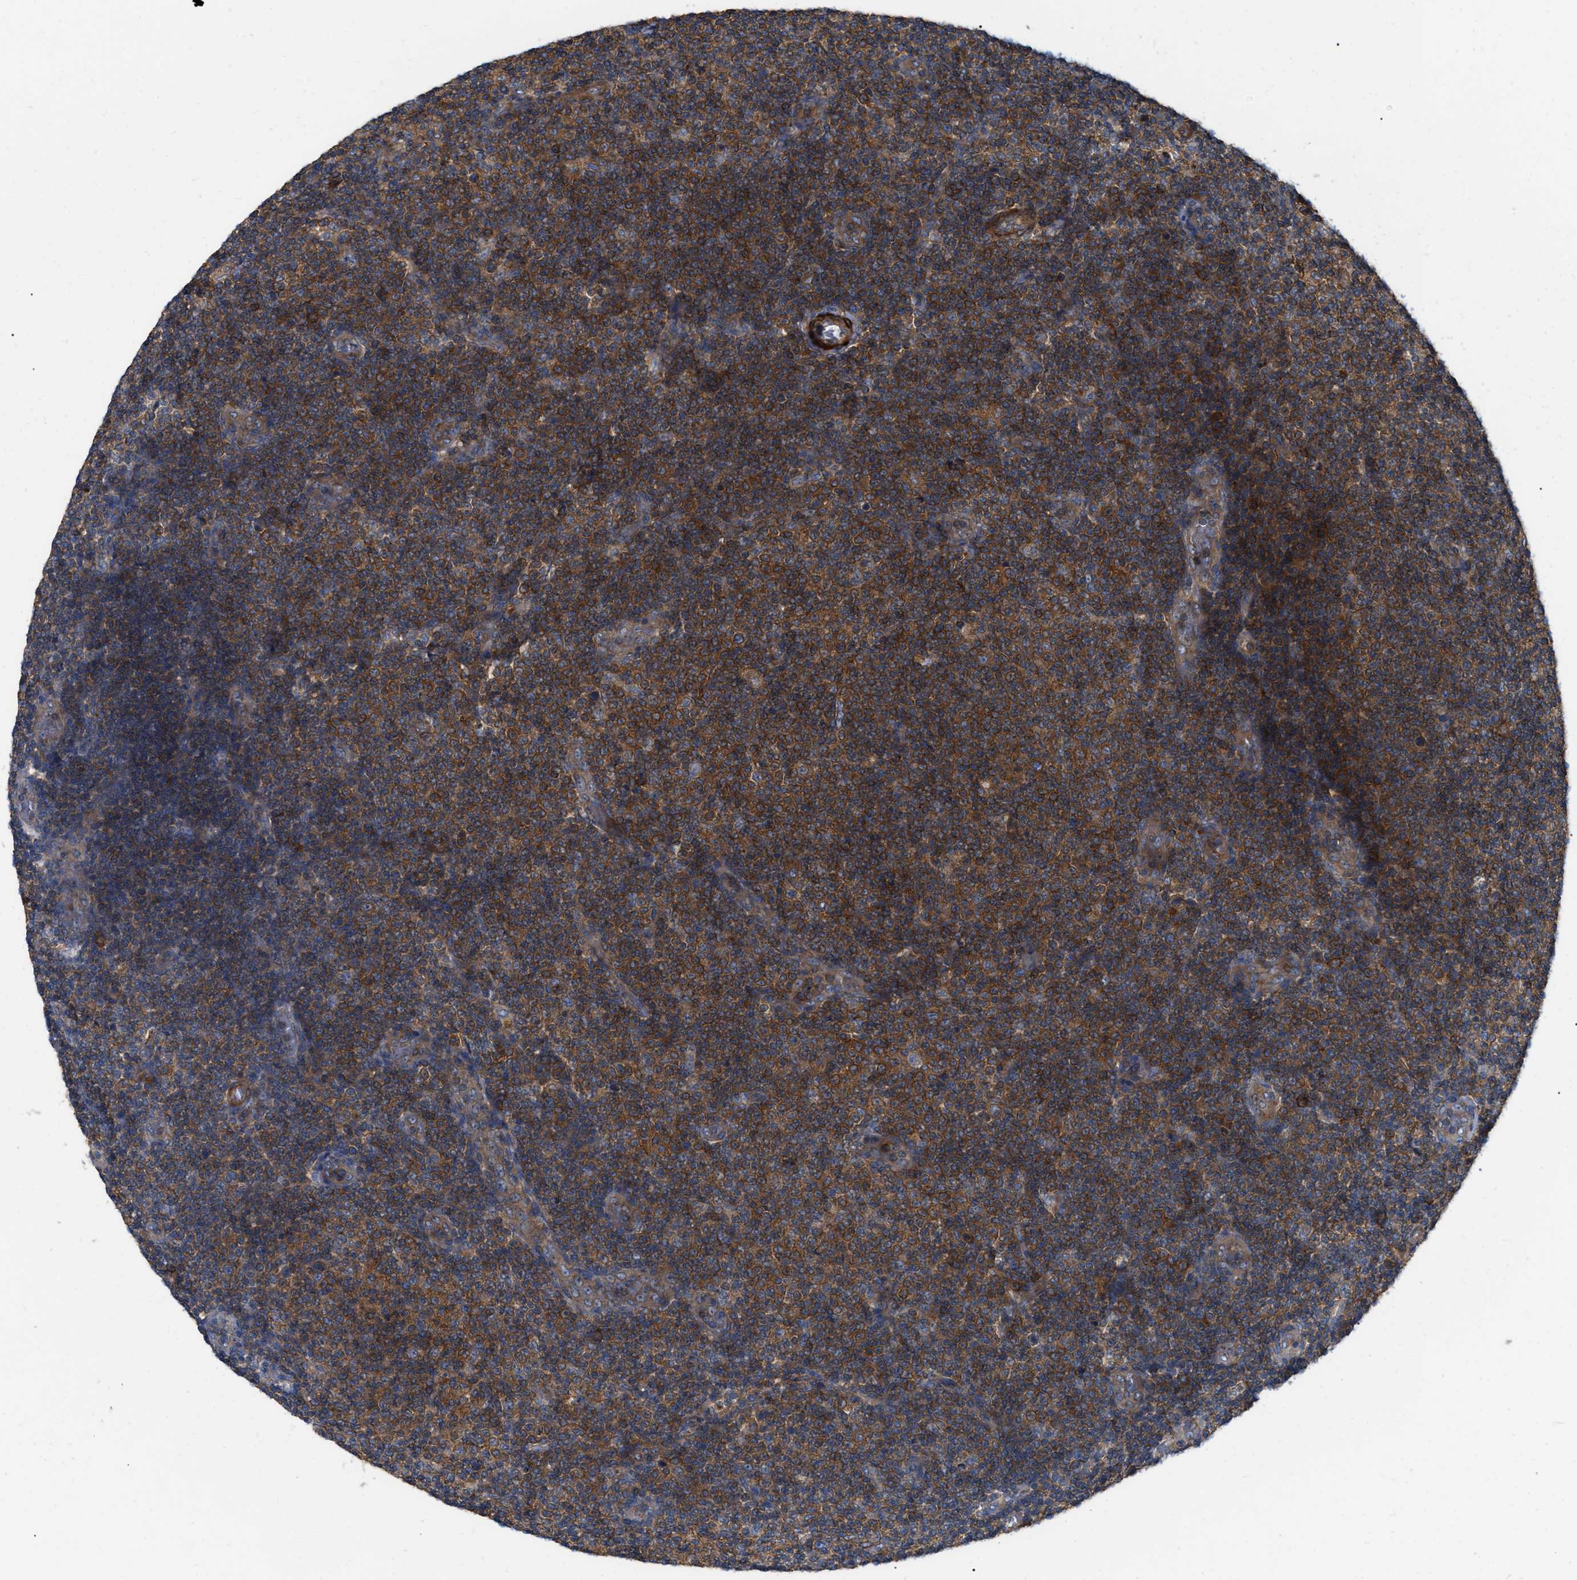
{"staining": {"intensity": "strong", "quantity": "25%-75%", "location": "cytoplasmic/membranous"}, "tissue": "lymphoma", "cell_type": "Tumor cells", "image_type": "cancer", "snomed": [{"axis": "morphology", "description": "Malignant lymphoma, non-Hodgkin's type, Low grade"}, {"axis": "topography", "description": "Lymph node"}], "caption": "Immunohistochemistry micrograph of lymphoma stained for a protein (brown), which shows high levels of strong cytoplasmic/membranous expression in approximately 25%-75% of tumor cells.", "gene": "RABEP1", "patient": {"sex": "male", "age": 83}}